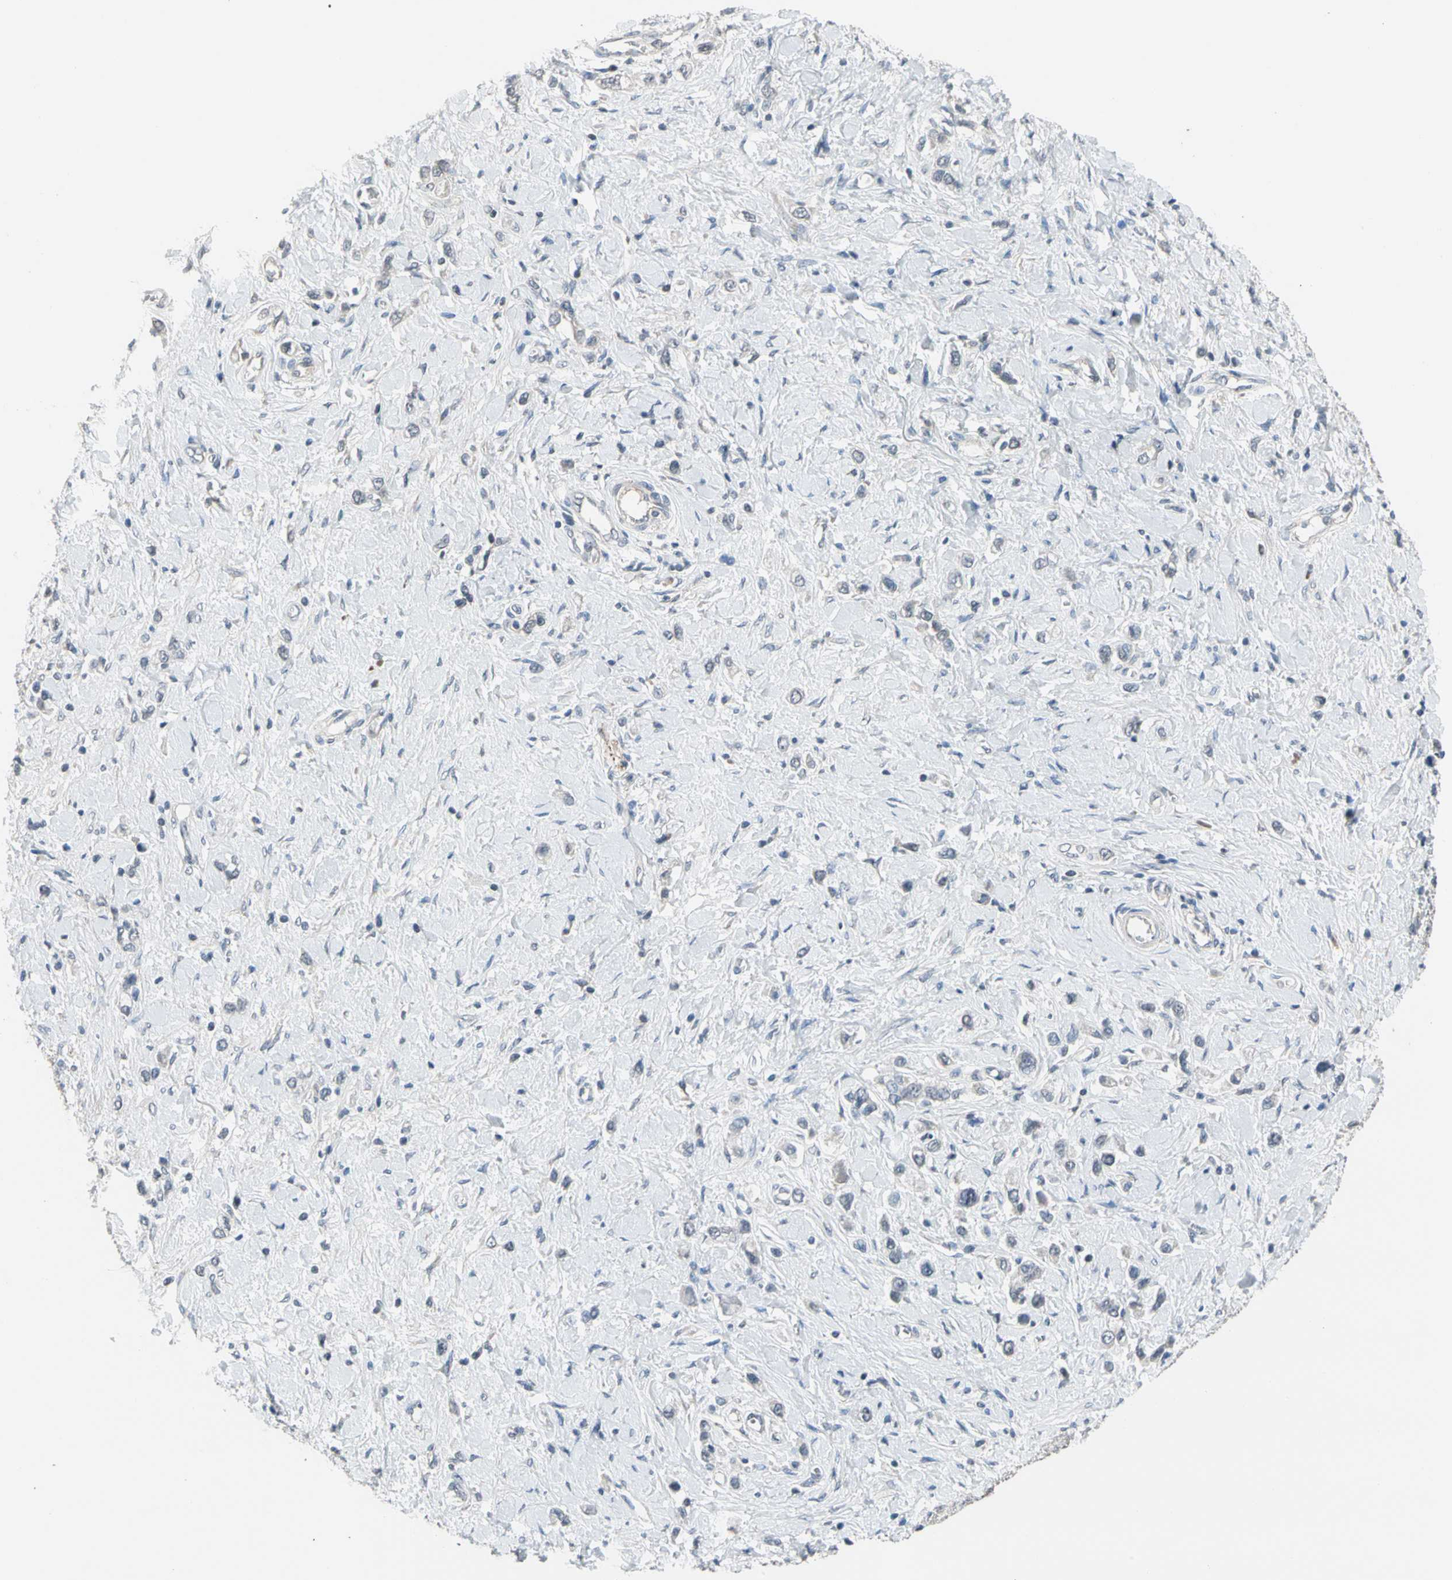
{"staining": {"intensity": "negative", "quantity": "none", "location": "none"}, "tissue": "stomach cancer", "cell_type": "Tumor cells", "image_type": "cancer", "snomed": [{"axis": "morphology", "description": "Normal tissue, NOS"}, {"axis": "morphology", "description": "Adenocarcinoma, NOS"}, {"axis": "topography", "description": "Stomach, upper"}, {"axis": "topography", "description": "Stomach"}], "caption": "Protein analysis of stomach adenocarcinoma reveals no significant positivity in tumor cells.", "gene": "SV2A", "patient": {"sex": "female", "age": 65}}